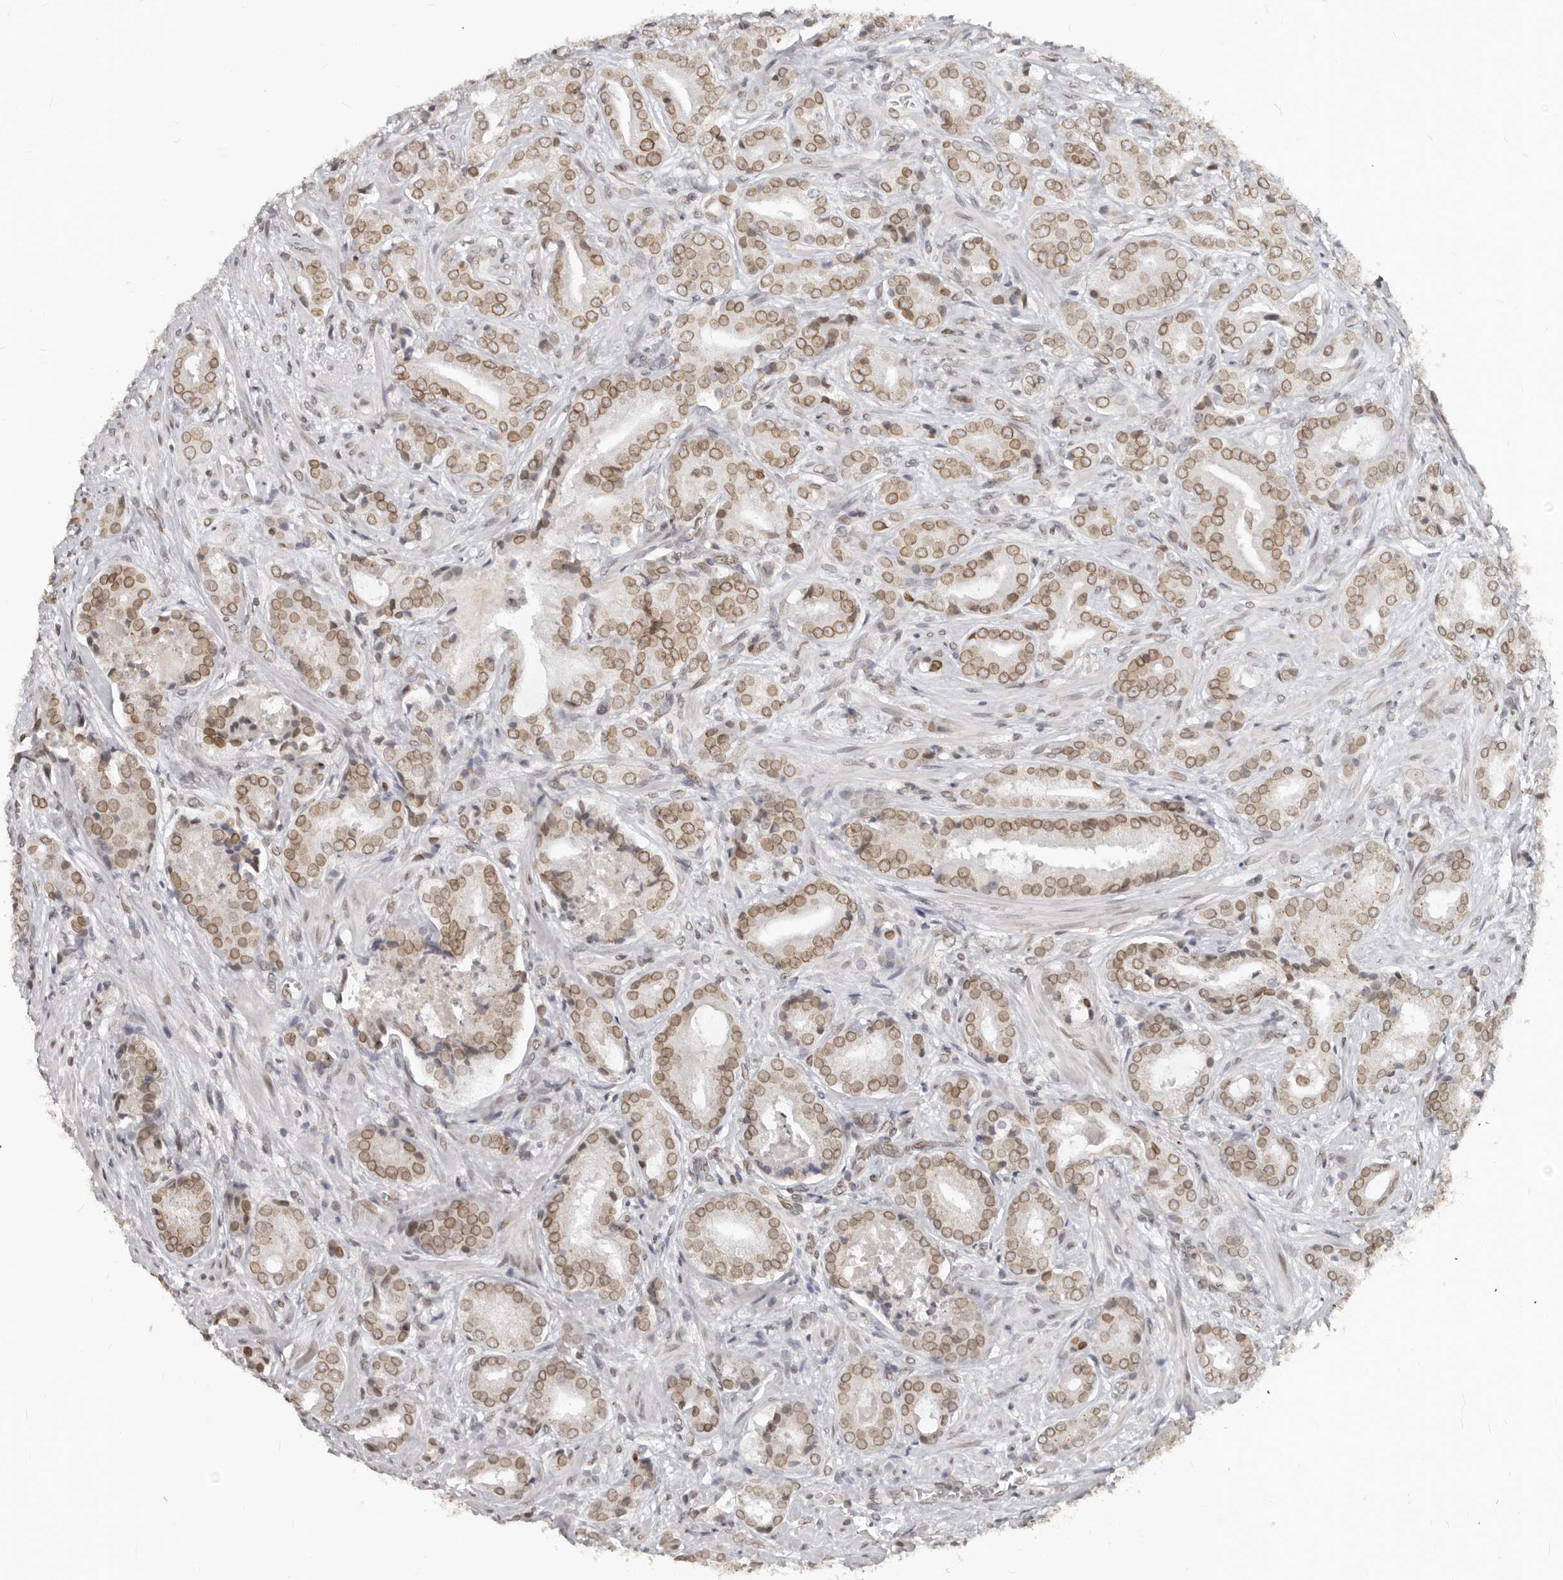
{"staining": {"intensity": "moderate", "quantity": ">75%", "location": "cytoplasmic/membranous,nuclear"}, "tissue": "prostate cancer", "cell_type": "Tumor cells", "image_type": "cancer", "snomed": [{"axis": "morphology", "description": "Adenocarcinoma, High grade"}, {"axis": "topography", "description": "Prostate"}], "caption": "The photomicrograph exhibits staining of prostate adenocarcinoma (high-grade), revealing moderate cytoplasmic/membranous and nuclear protein expression (brown color) within tumor cells.", "gene": "NUP153", "patient": {"sex": "male", "age": 73}}